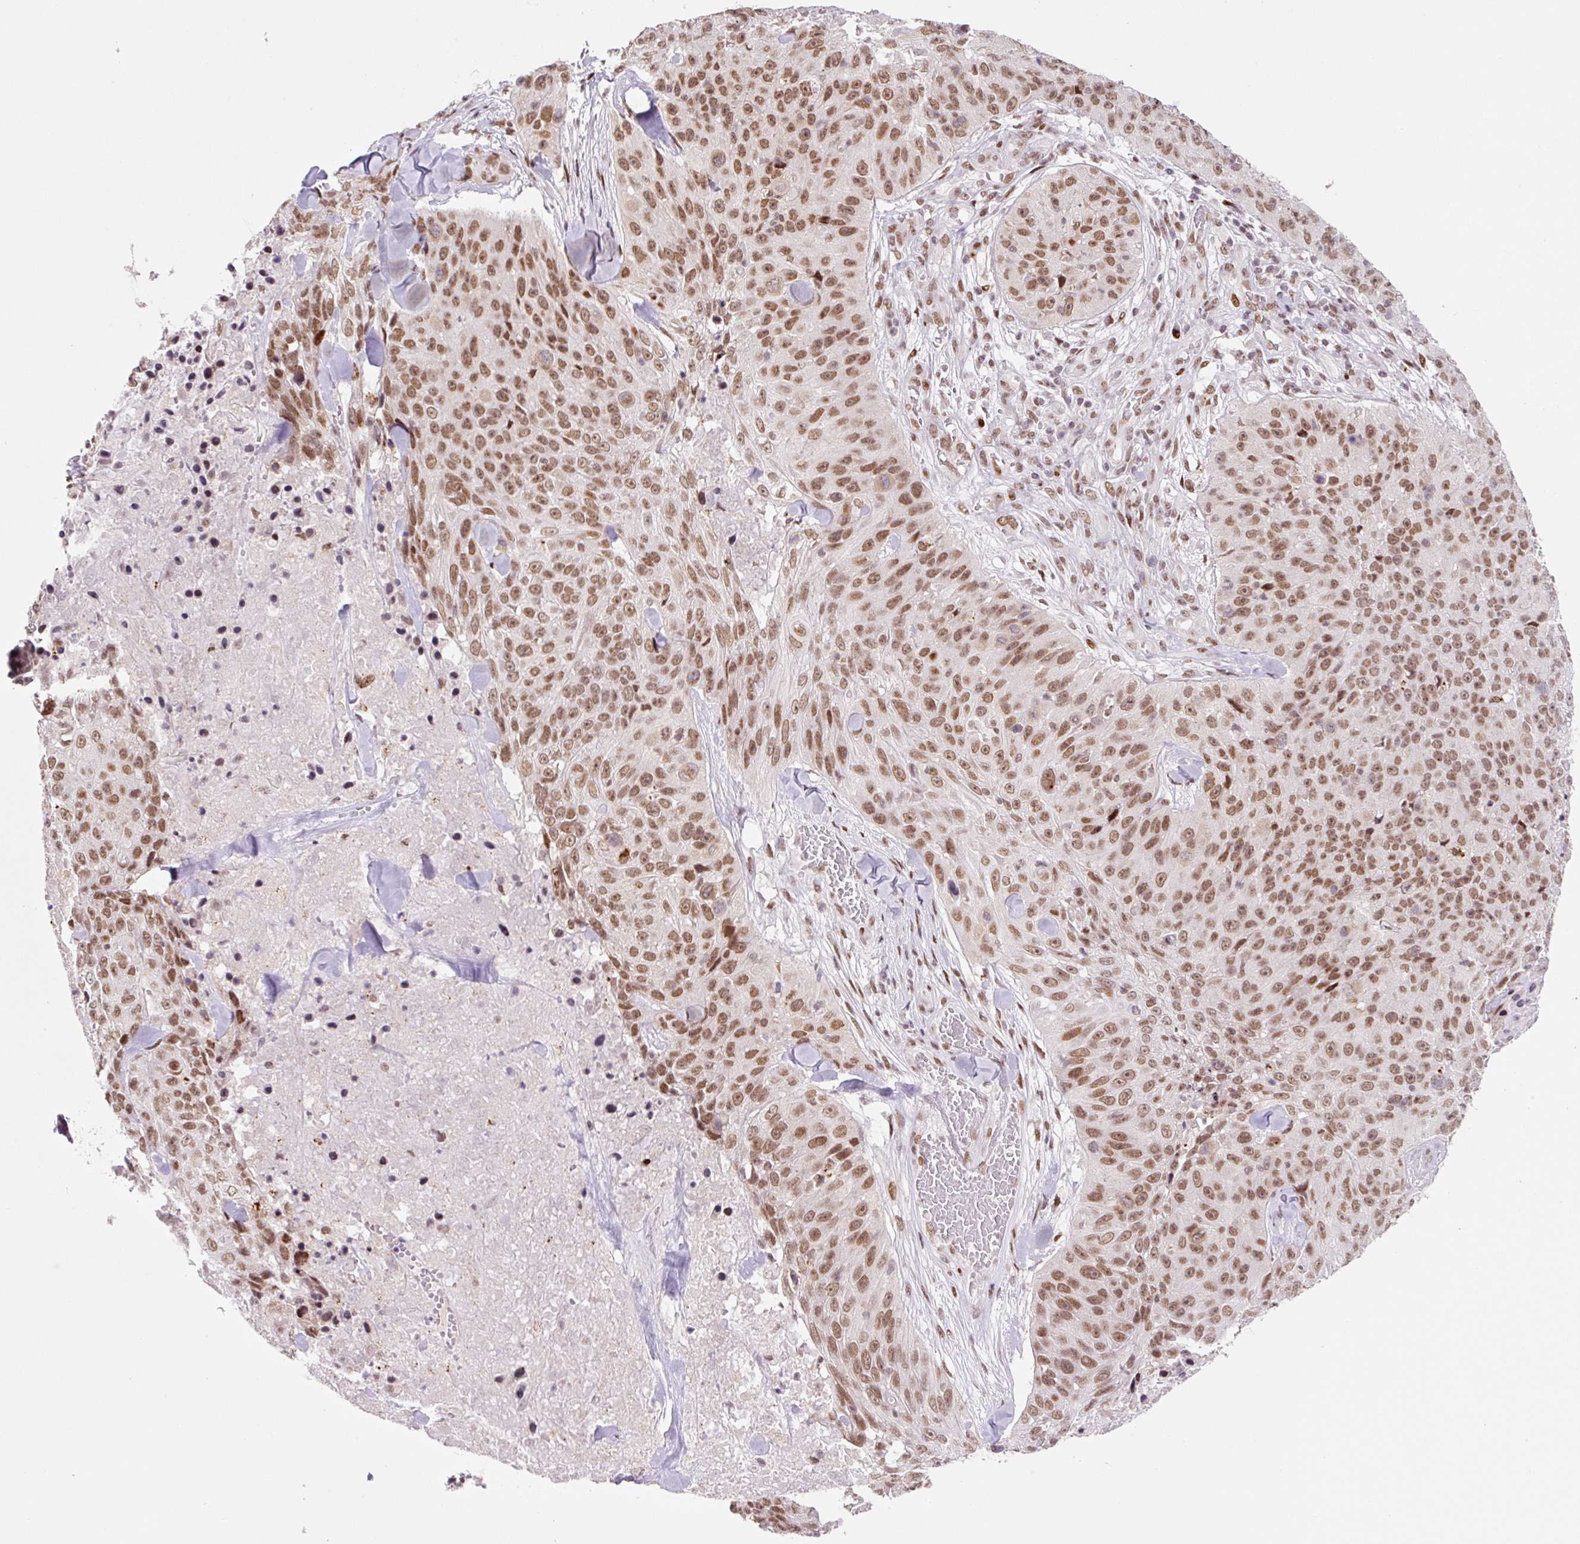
{"staining": {"intensity": "moderate", "quantity": ">75%", "location": "nuclear"}, "tissue": "skin cancer", "cell_type": "Tumor cells", "image_type": "cancer", "snomed": [{"axis": "morphology", "description": "Squamous cell carcinoma, NOS"}, {"axis": "topography", "description": "Skin"}], "caption": "Immunohistochemistry micrograph of neoplastic tissue: skin cancer (squamous cell carcinoma) stained using immunohistochemistry shows medium levels of moderate protein expression localized specifically in the nuclear of tumor cells, appearing as a nuclear brown color.", "gene": "CCNL2", "patient": {"sex": "female", "age": 87}}